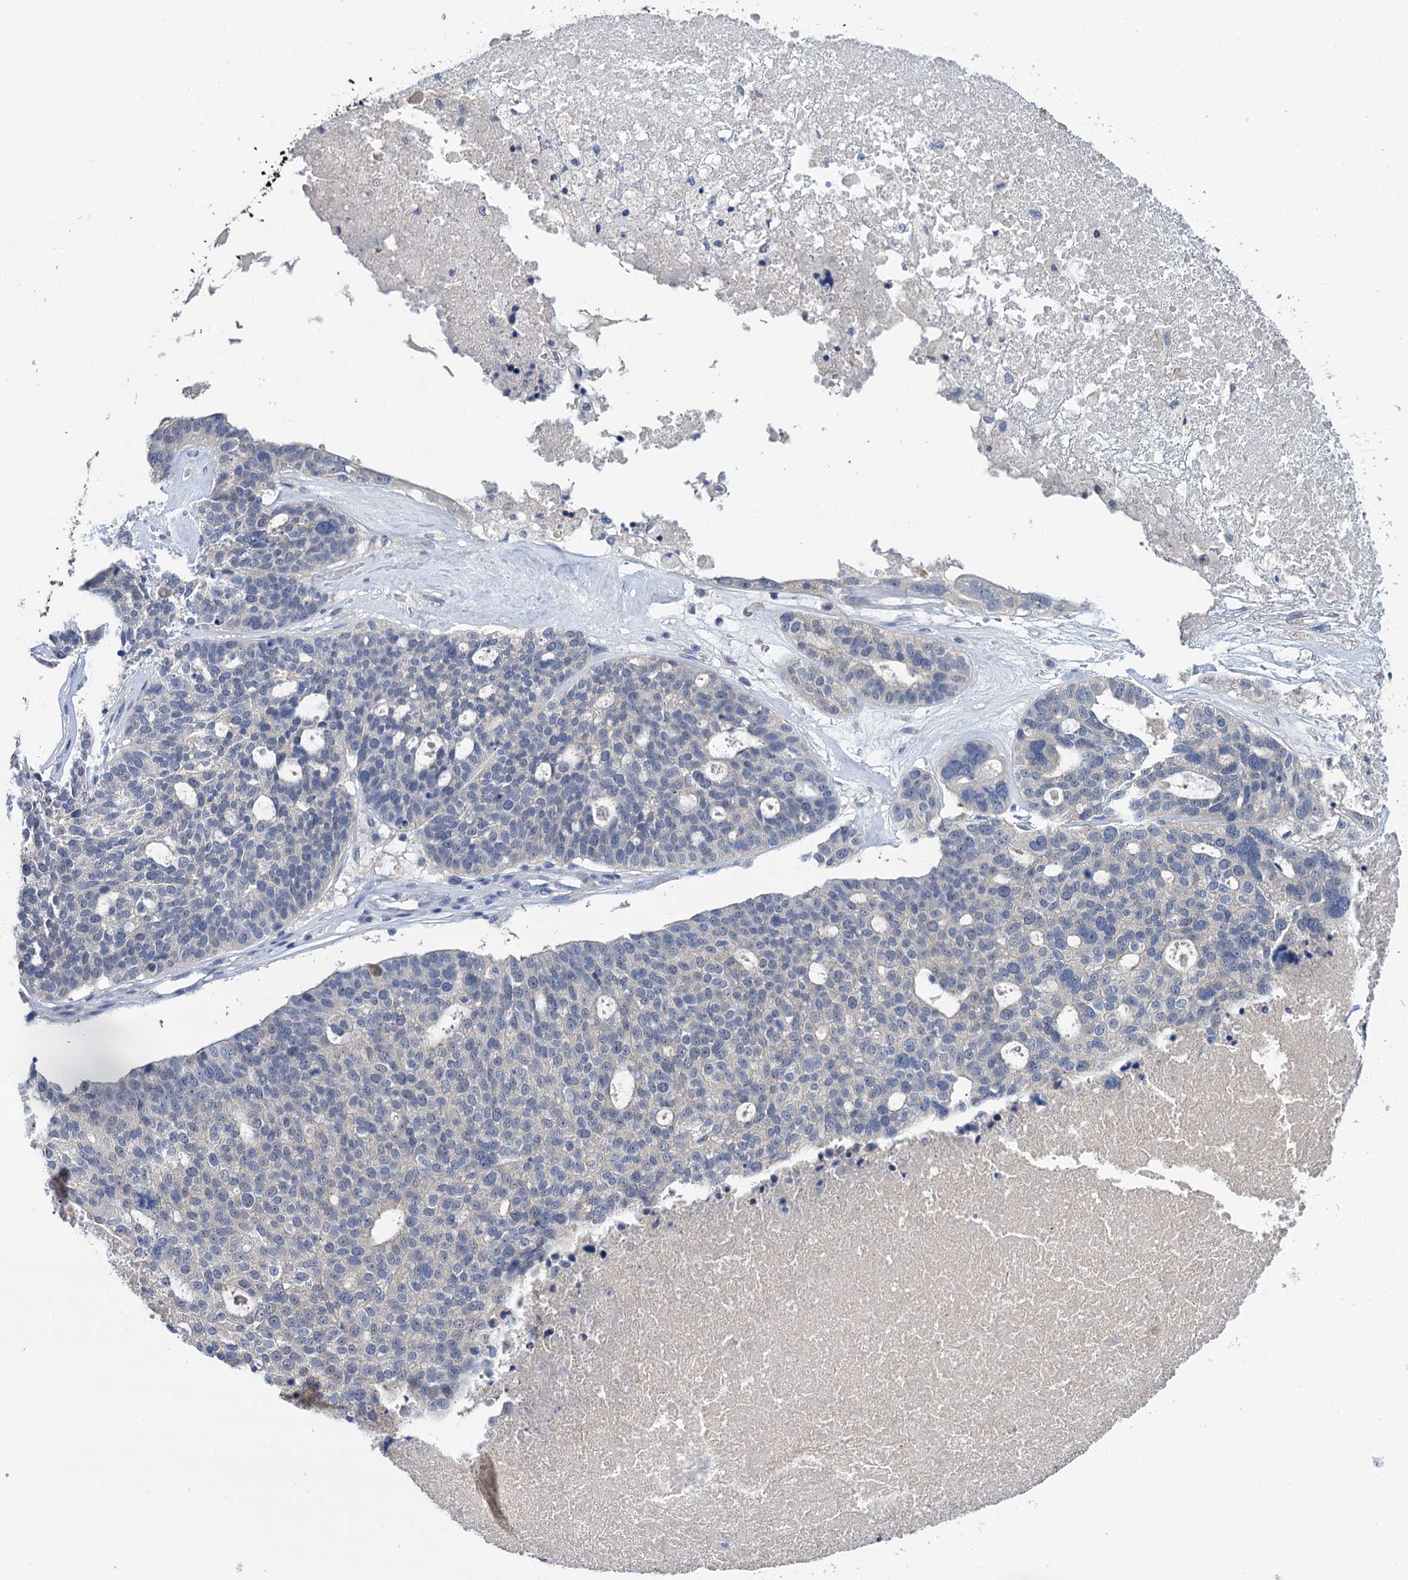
{"staining": {"intensity": "negative", "quantity": "none", "location": "none"}, "tissue": "ovarian cancer", "cell_type": "Tumor cells", "image_type": "cancer", "snomed": [{"axis": "morphology", "description": "Cystadenocarcinoma, serous, NOS"}, {"axis": "topography", "description": "Ovary"}], "caption": "Tumor cells show no significant expression in serous cystadenocarcinoma (ovarian).", "gene": "ANKRD42", "patient": {"sex": "female", "age": 59}}